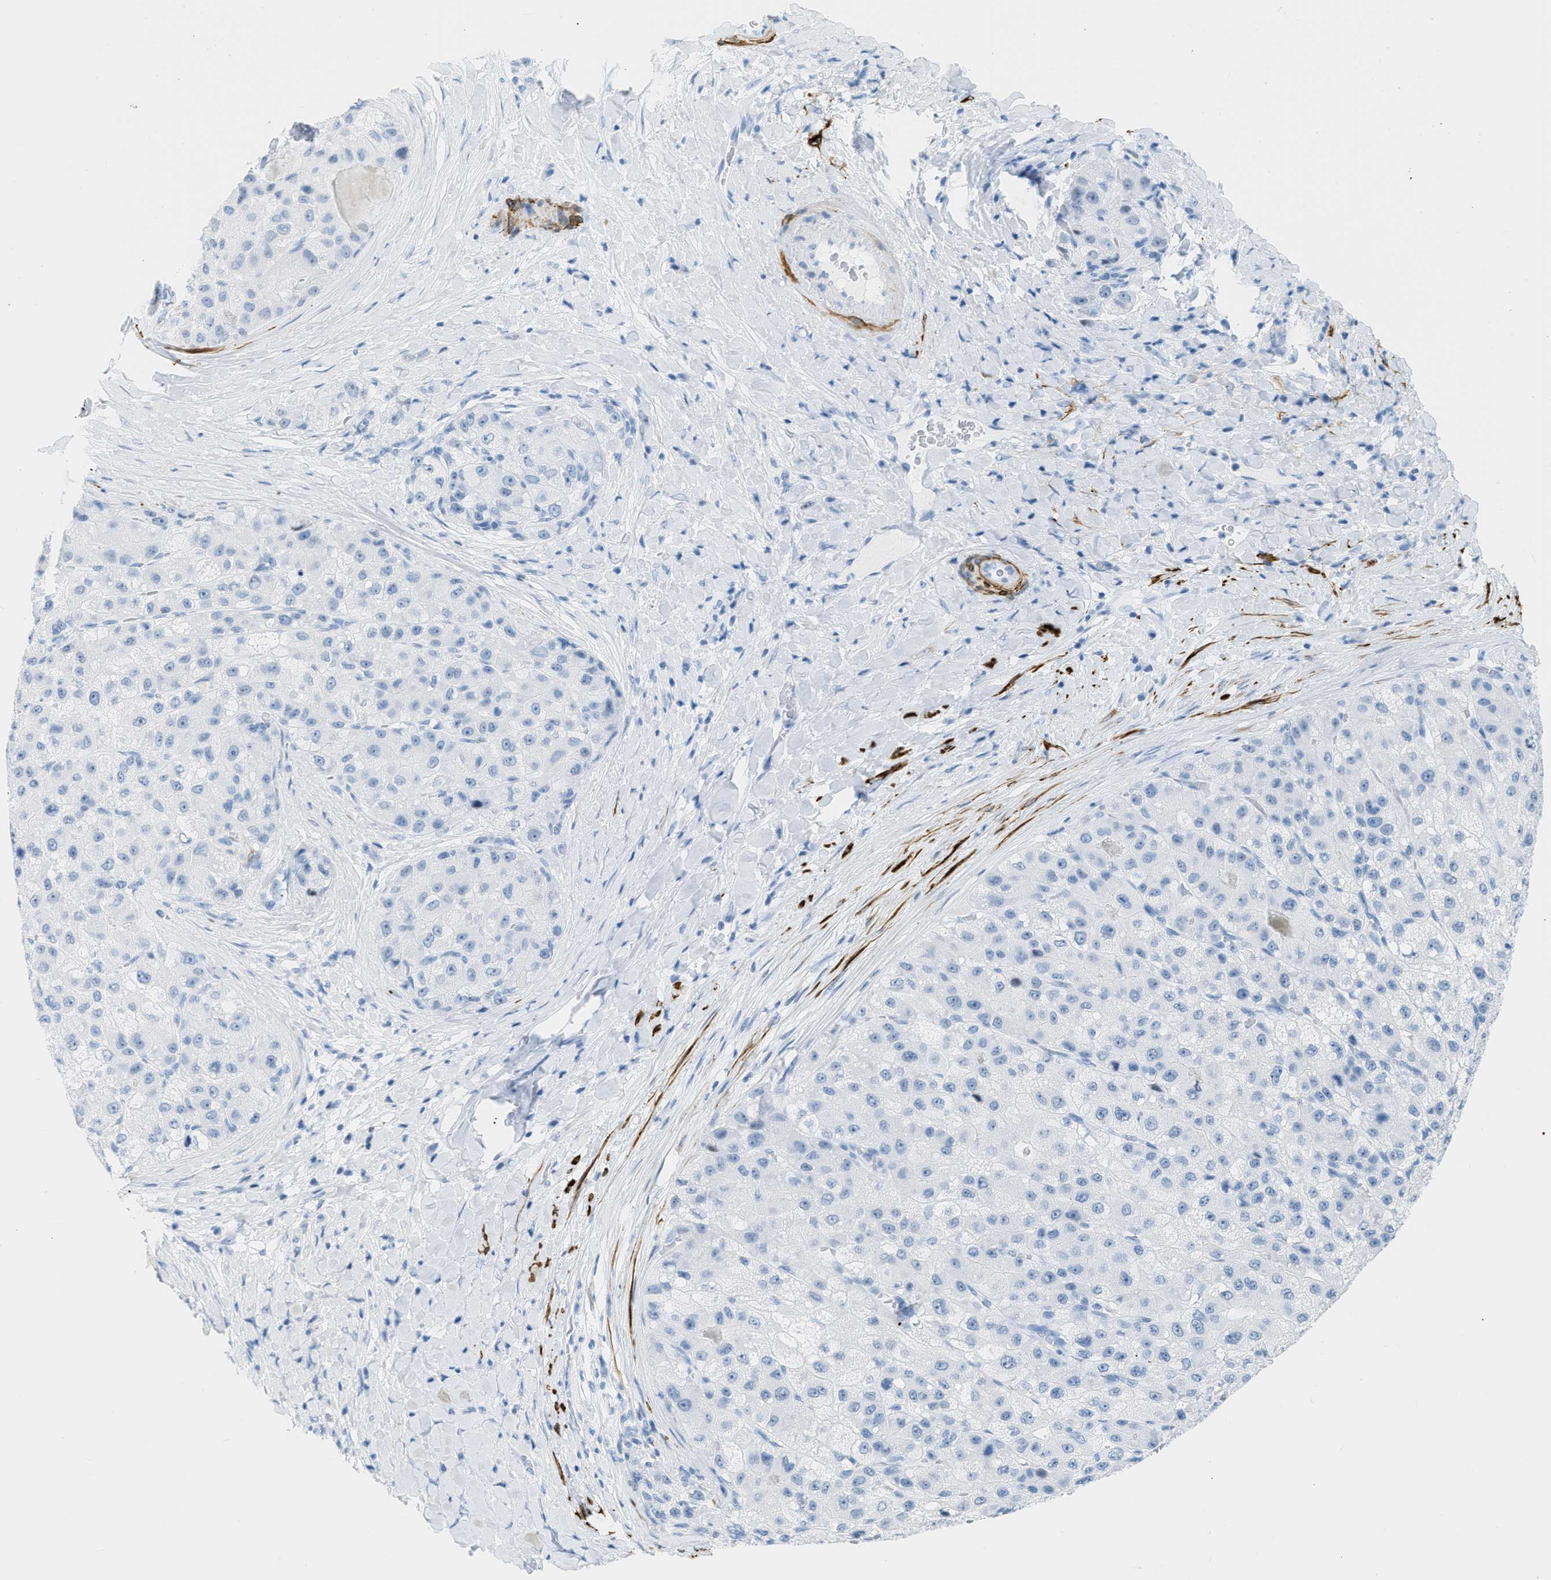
{"staining": {"intensity": "negative", "quantity": "none", "location": "none"}, "tissue": "liver cancer", "cell_type": "Tumor cells", "image_type": "cancer", "snomed": [{"axis": "morphology", "description": "Carcinoma, Hepatocellular, NOS"}, {"axis": "topography", "description": "Liver"}], "caption": "The micrograph reveals no significant positivity in tumor cells of liver cancer (hepatocellular carcinoma).", "gene": "DES", "patient": {"sex": "male", "age": 80}}